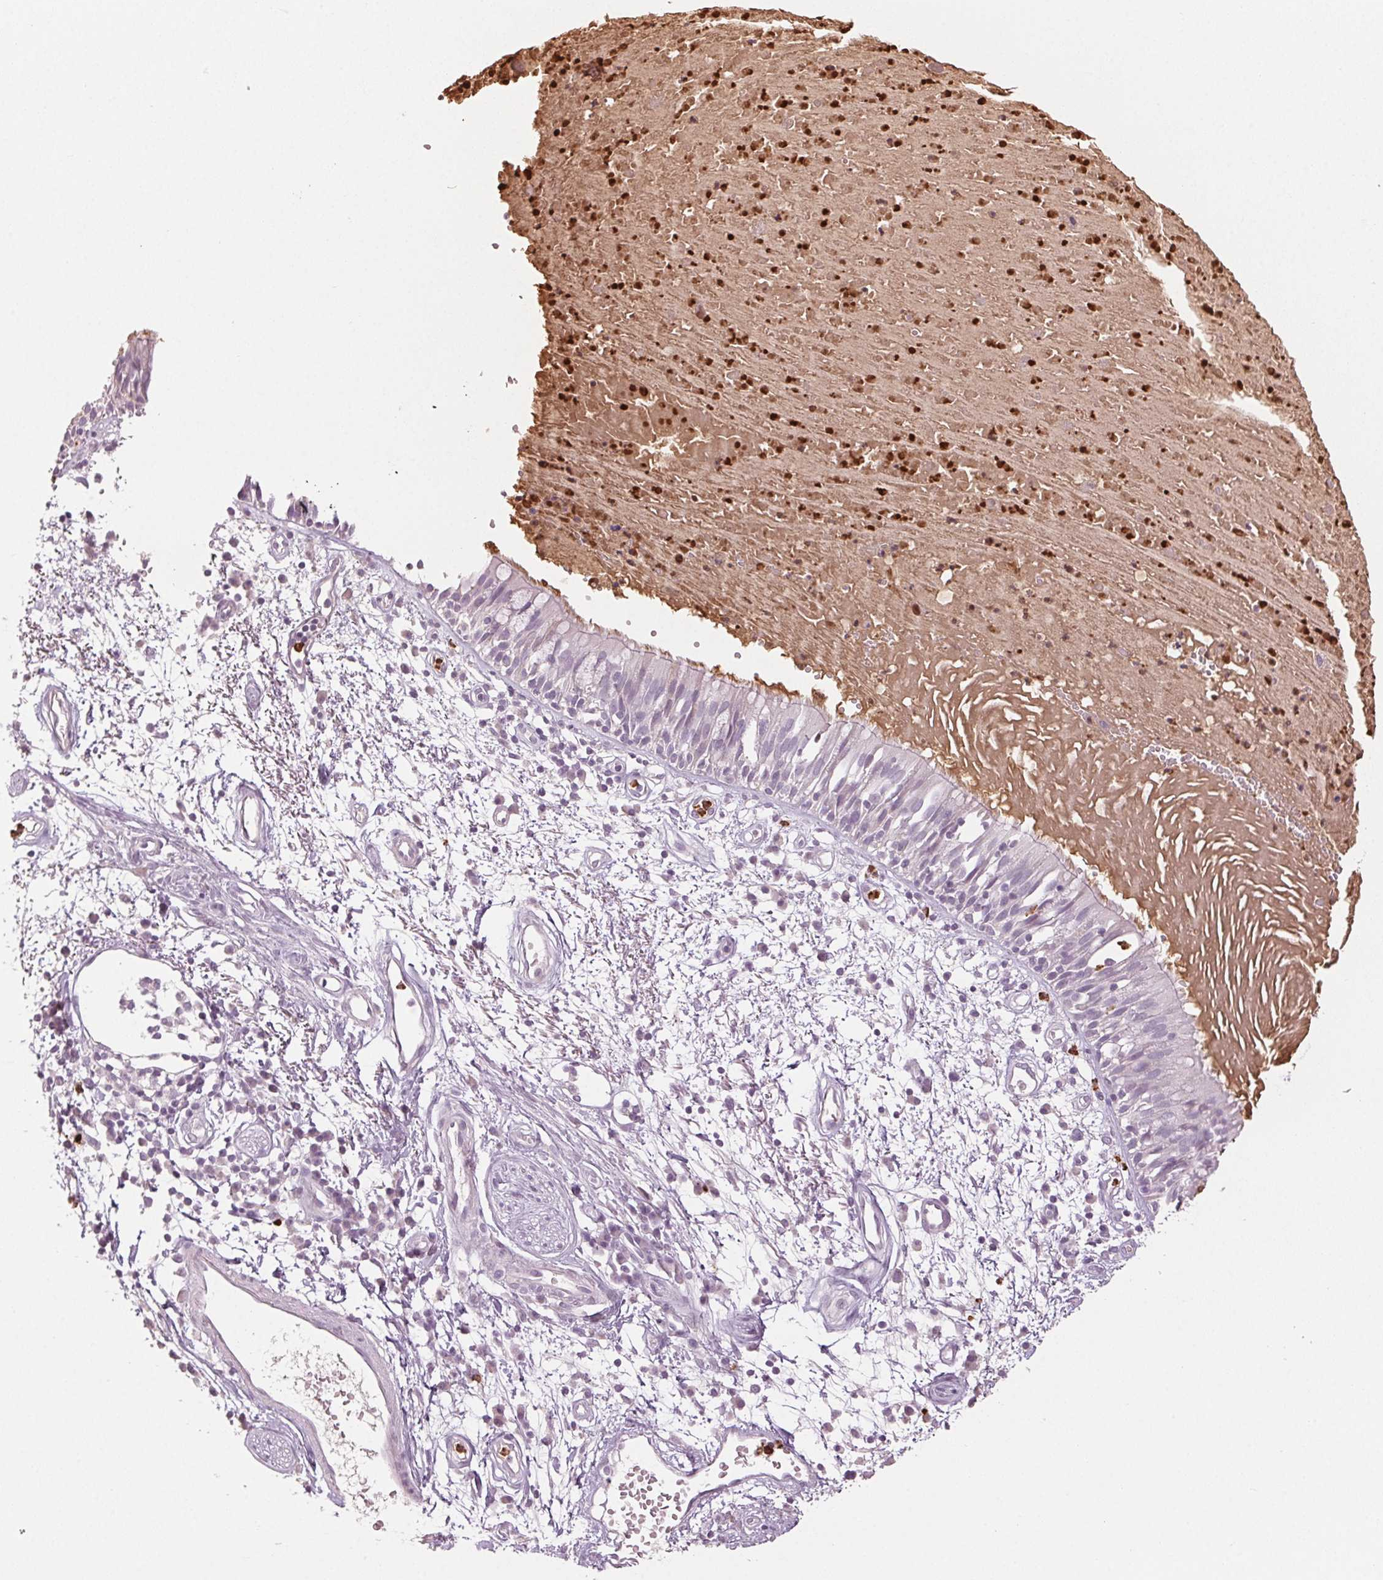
{"staining": {"intensity": "negative", "quantity": "none", "location": "none"}, "tissue": "bronchus", "cell_type": "Respiratory epithelial cells", "image_type": "normal", "snomed": [{"axis": "morphology", "description": "Normal tissue, NOS"}, {"axis": "morphology", "description": "Squamous cell carcinoma, NOS"}, {"axis": "topography", "description": "Cartilage tissue"}, {"axis": "topography", "description": "Bronchus"}, {"axis": "topography", "description": "Lung"}], "caption": "Histopathology image shows no protein expression in respiratory epithelial cells of normal bronchus. (Stains: DAB (3,3'-diaminobenzidine) immunohistochemistry (IHC) with hematoxylin counter stain, Microscopy: brightfield microscopy at high magnification).", "gene": "LTF", "patient": {"sex": "male", "age": 66}}